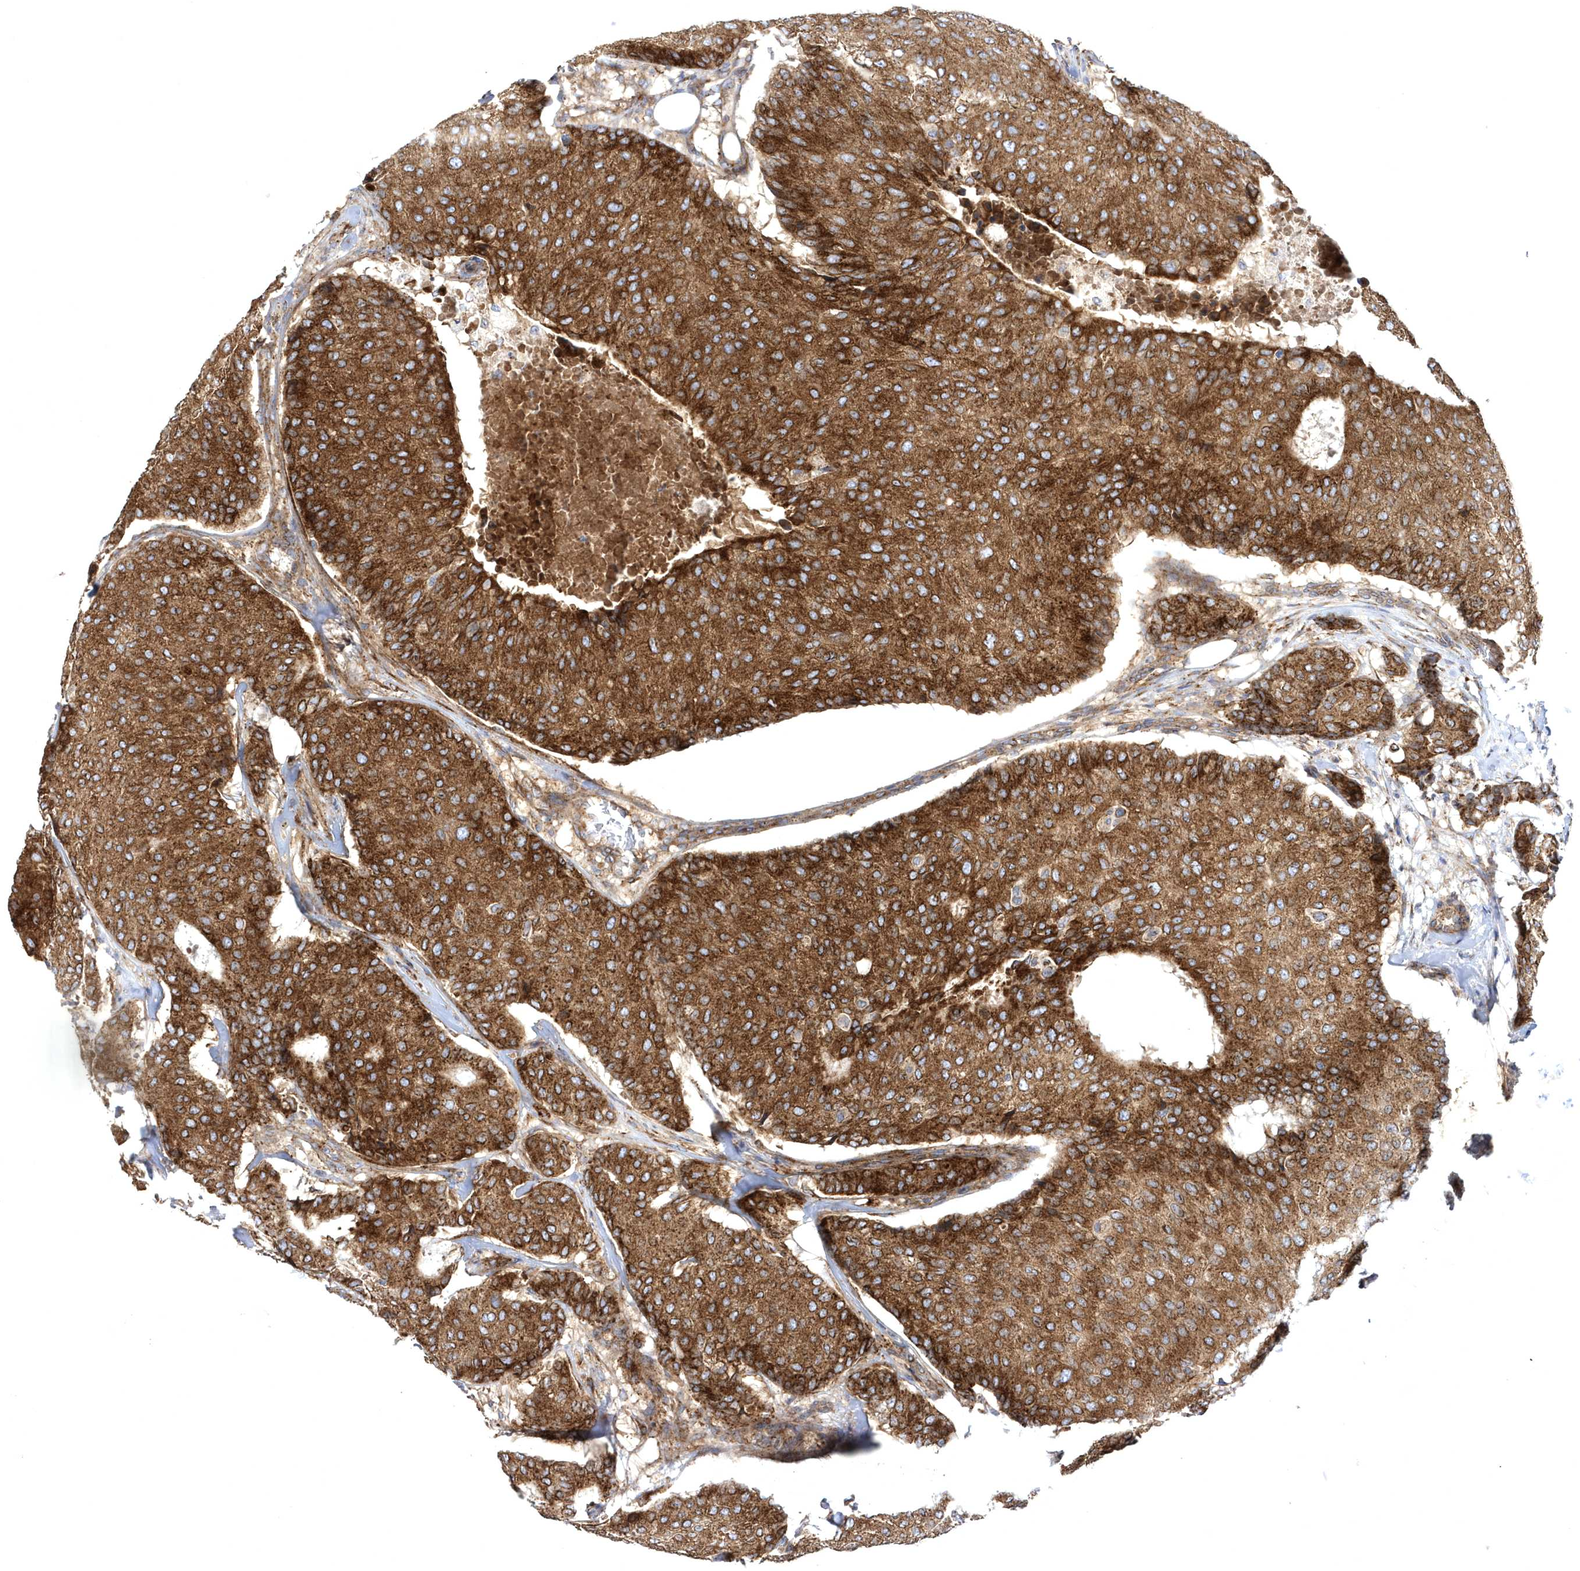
{"staining": {"intensity": "strong", "quantity": ">75%", "location": "cytoplasmic/membranous"}, "tissue": "breast cancer", "cell_type": "Tumor cells", "image_type": "cancer", "snomed": [{"axis": "morphology", "description": "Duct carcinoma"}, {"axis": "topography", "description": "Breast"}], "caption": "High-magnification brightfield microscopy of breast intraductal carcinoma stained with DAB (brown) and counterstained with hematoxylin (blue). tumor cells exhibit strong cytoplasmic/membranous positivity is seen in approximately>75% of cells.", "gene": "COPB2", "patient": {"sex": "female", "age": 75}}